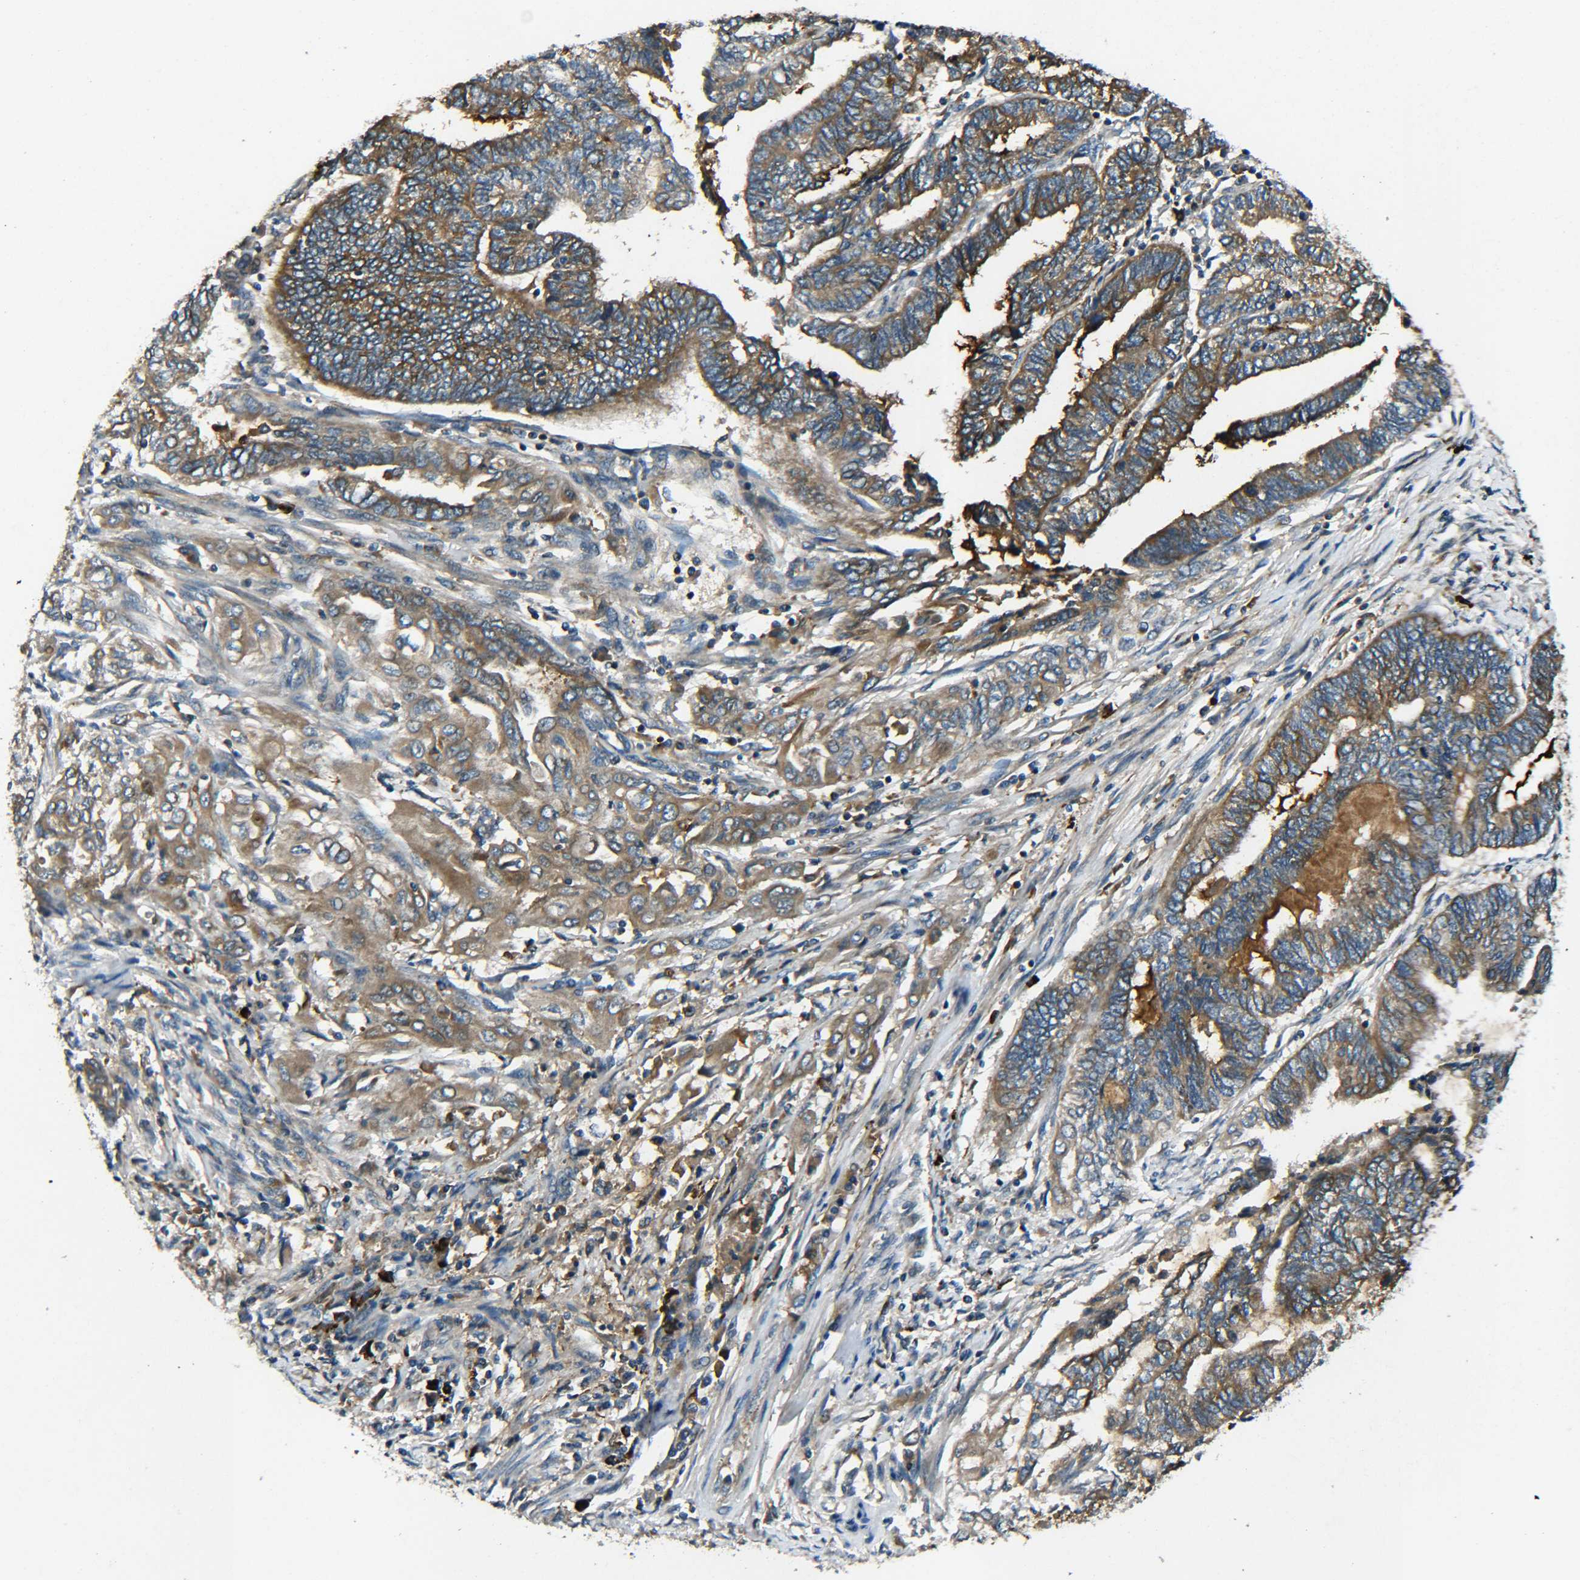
{"staining": {"intensity": "strong", "quantity": ">75%", "location": "cytoplasmic/membranous"}, "tissue": "endometrial cancer", "cell_type": "Tumor cells", "image_type": "cancer", "snomed": [{"axis": "morphology", "description": "Adenocarcinoma, NOS"}, {"axis": "topography", "description": "Uterus"}, {"axis": "topography", "description": "Endometrium"}], "caption": "Tumor cells display high levels of strong cytoplasmic/membranous staining in approximately >75% of cells in endometrial cancer. (Brightfield microscopy of DAB IHC at high magnification).", "gene": "RAB1B", "patient": {"sex": "female", "age": 70}}